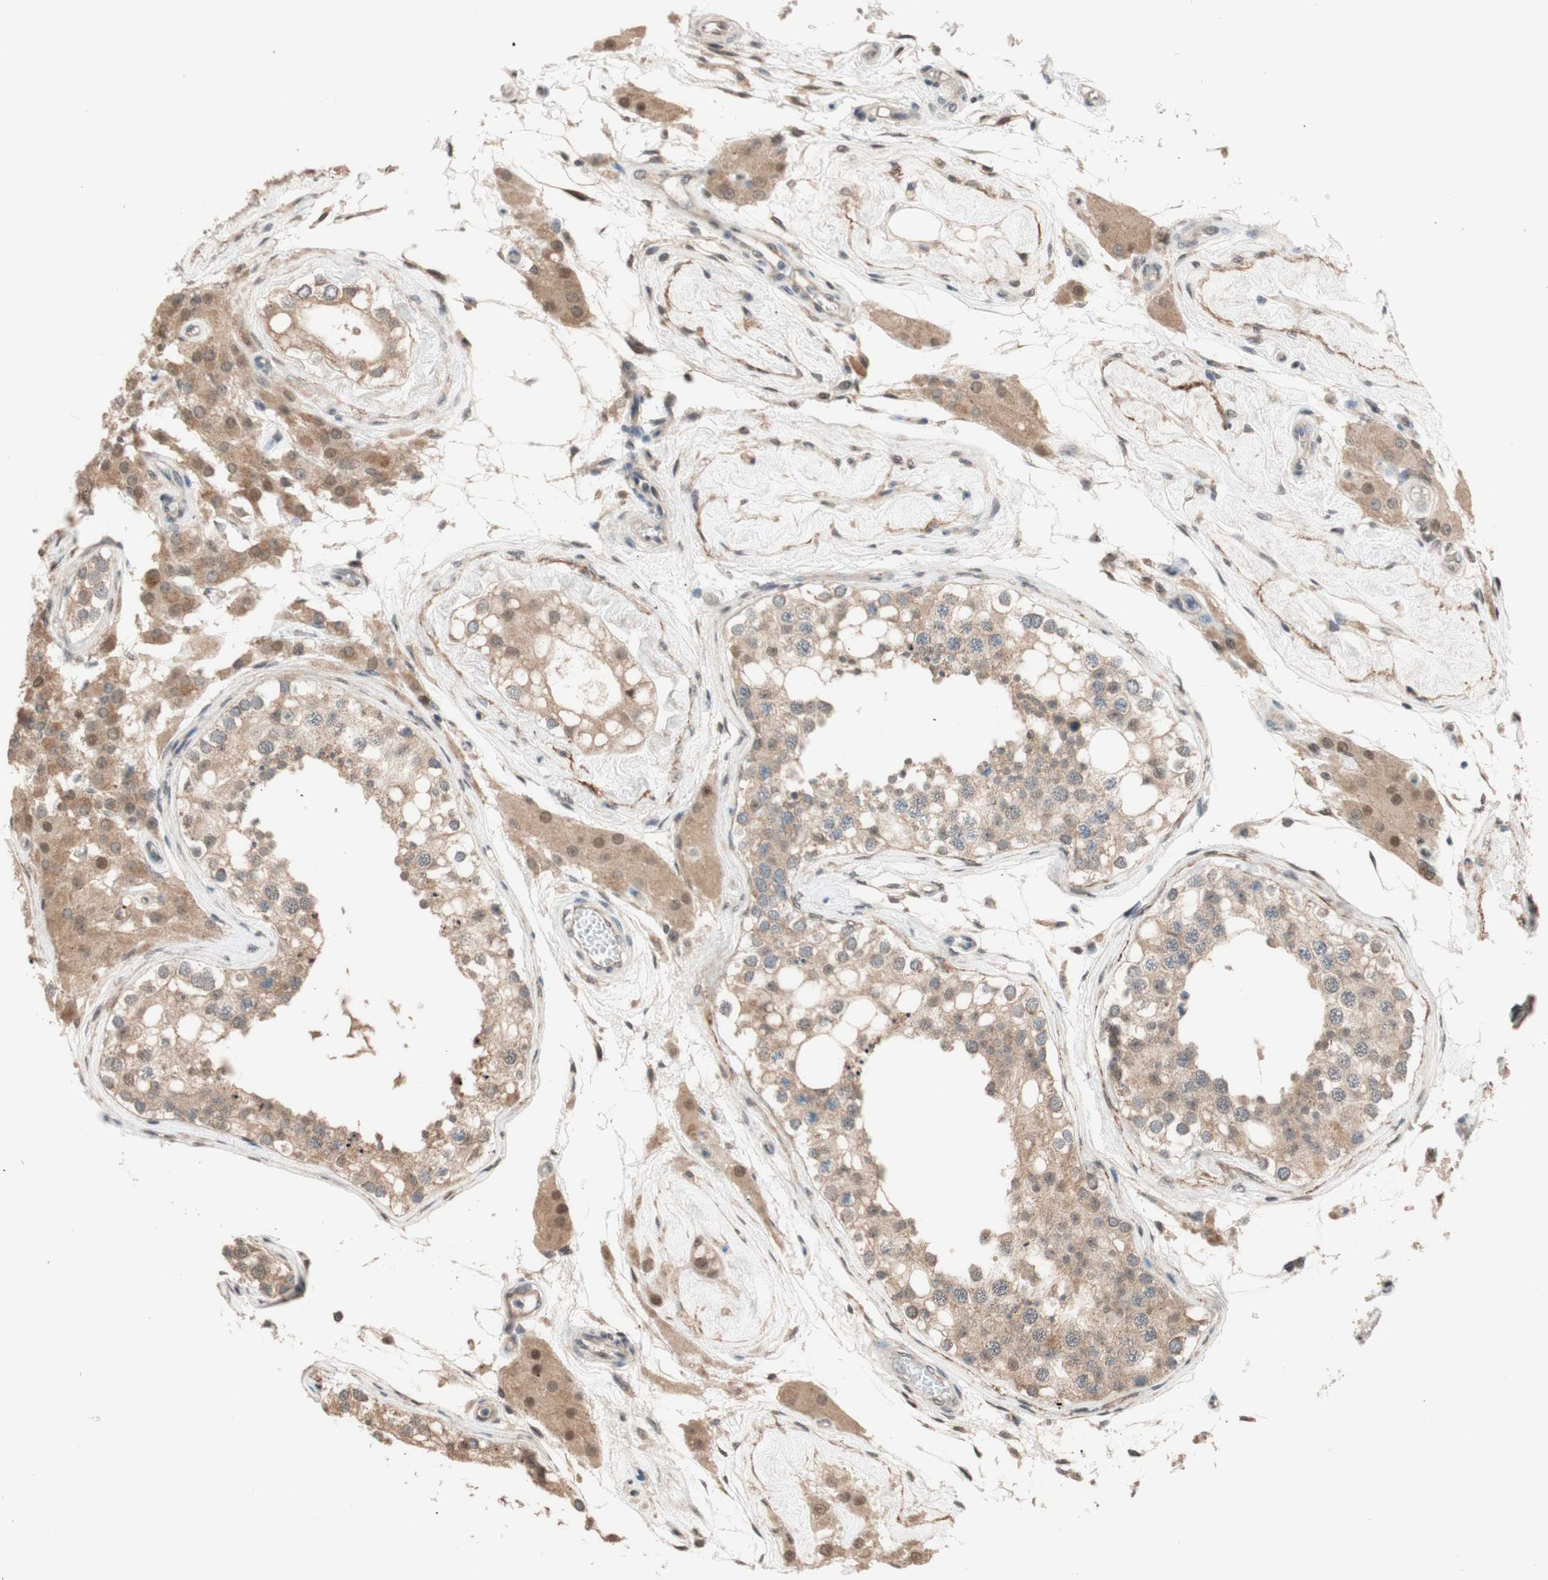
{"staining": {"intensity": "moderate", "quantity": ">75%", "location": "cytoplasmic/membranous"}, "tissue": "testis", "cell_type": "Cells in seminiferous ducts", "image_type": "normal", "snomed": [{"axis": "morphology", "description": "Normal tissue, NOS"}, {"axis": "topography", "description": "Testis"}], "caption": "A histopathology image of human testis stained for a protein shows moderate cytoplasmic/membranous brown staining in cells in seminiferous ducts.", "gene": "CCNC", "patient": {"sex": "male", "age": 68}}